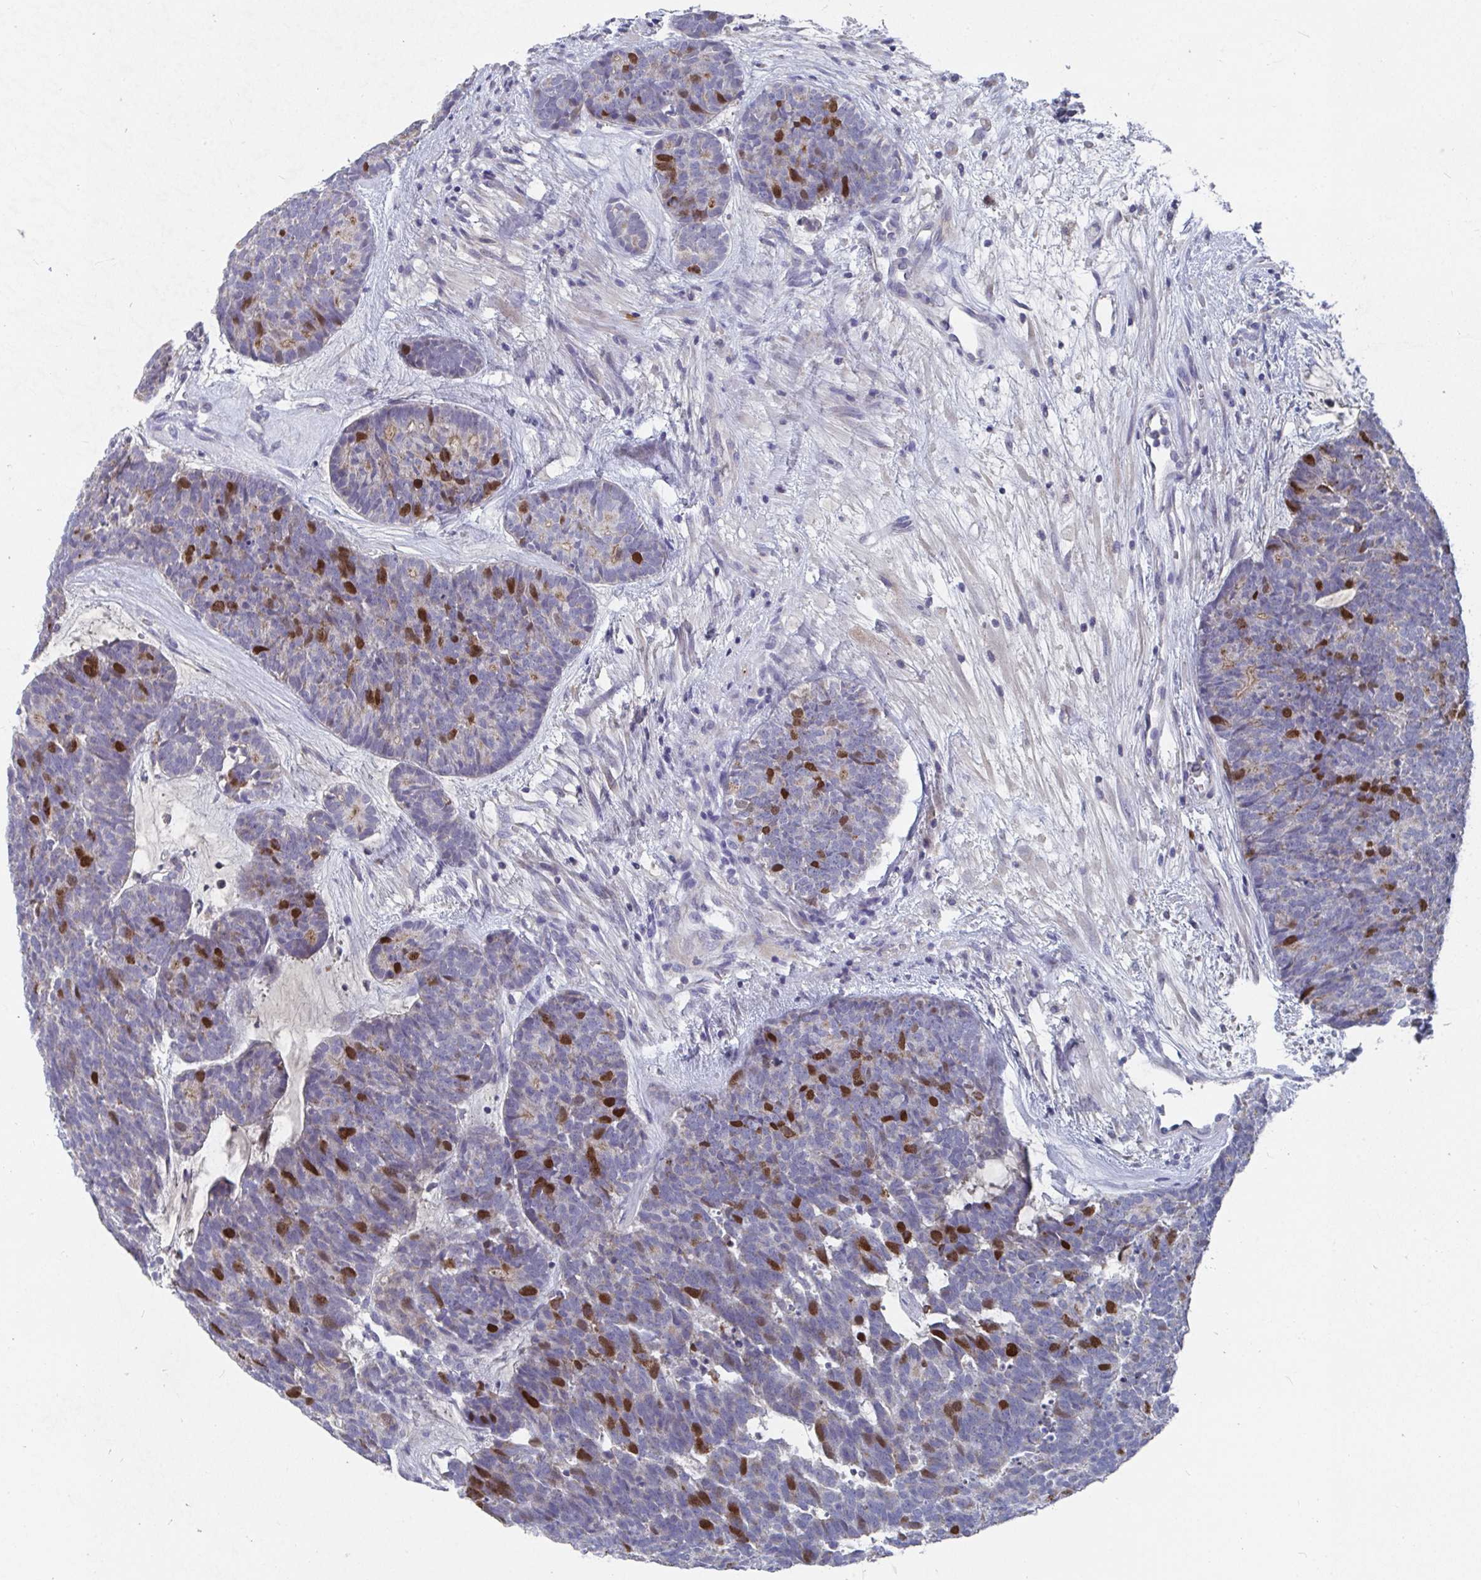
{"staining": {"intensity": "strong", "quantity": "25%-75%", "location": "nuclear"}, "tissue": "head and neck cancer", "cell_type": "Tumor cells", "image_type": "cancer", "snomed": [{"axis": "morphology", "description": "Adenocarcinoma, NOS"}, {"axis": "topography", "description": "Head-Neck"}], "caption": "Immunohistochemical staining of human head and neck cancer demonstrates high levels of strong nuclear protein staining in about 25%-75% of tumor cells.", "gene": "ATP5F1C", "patient": {"sex": "female", "age": 81}}